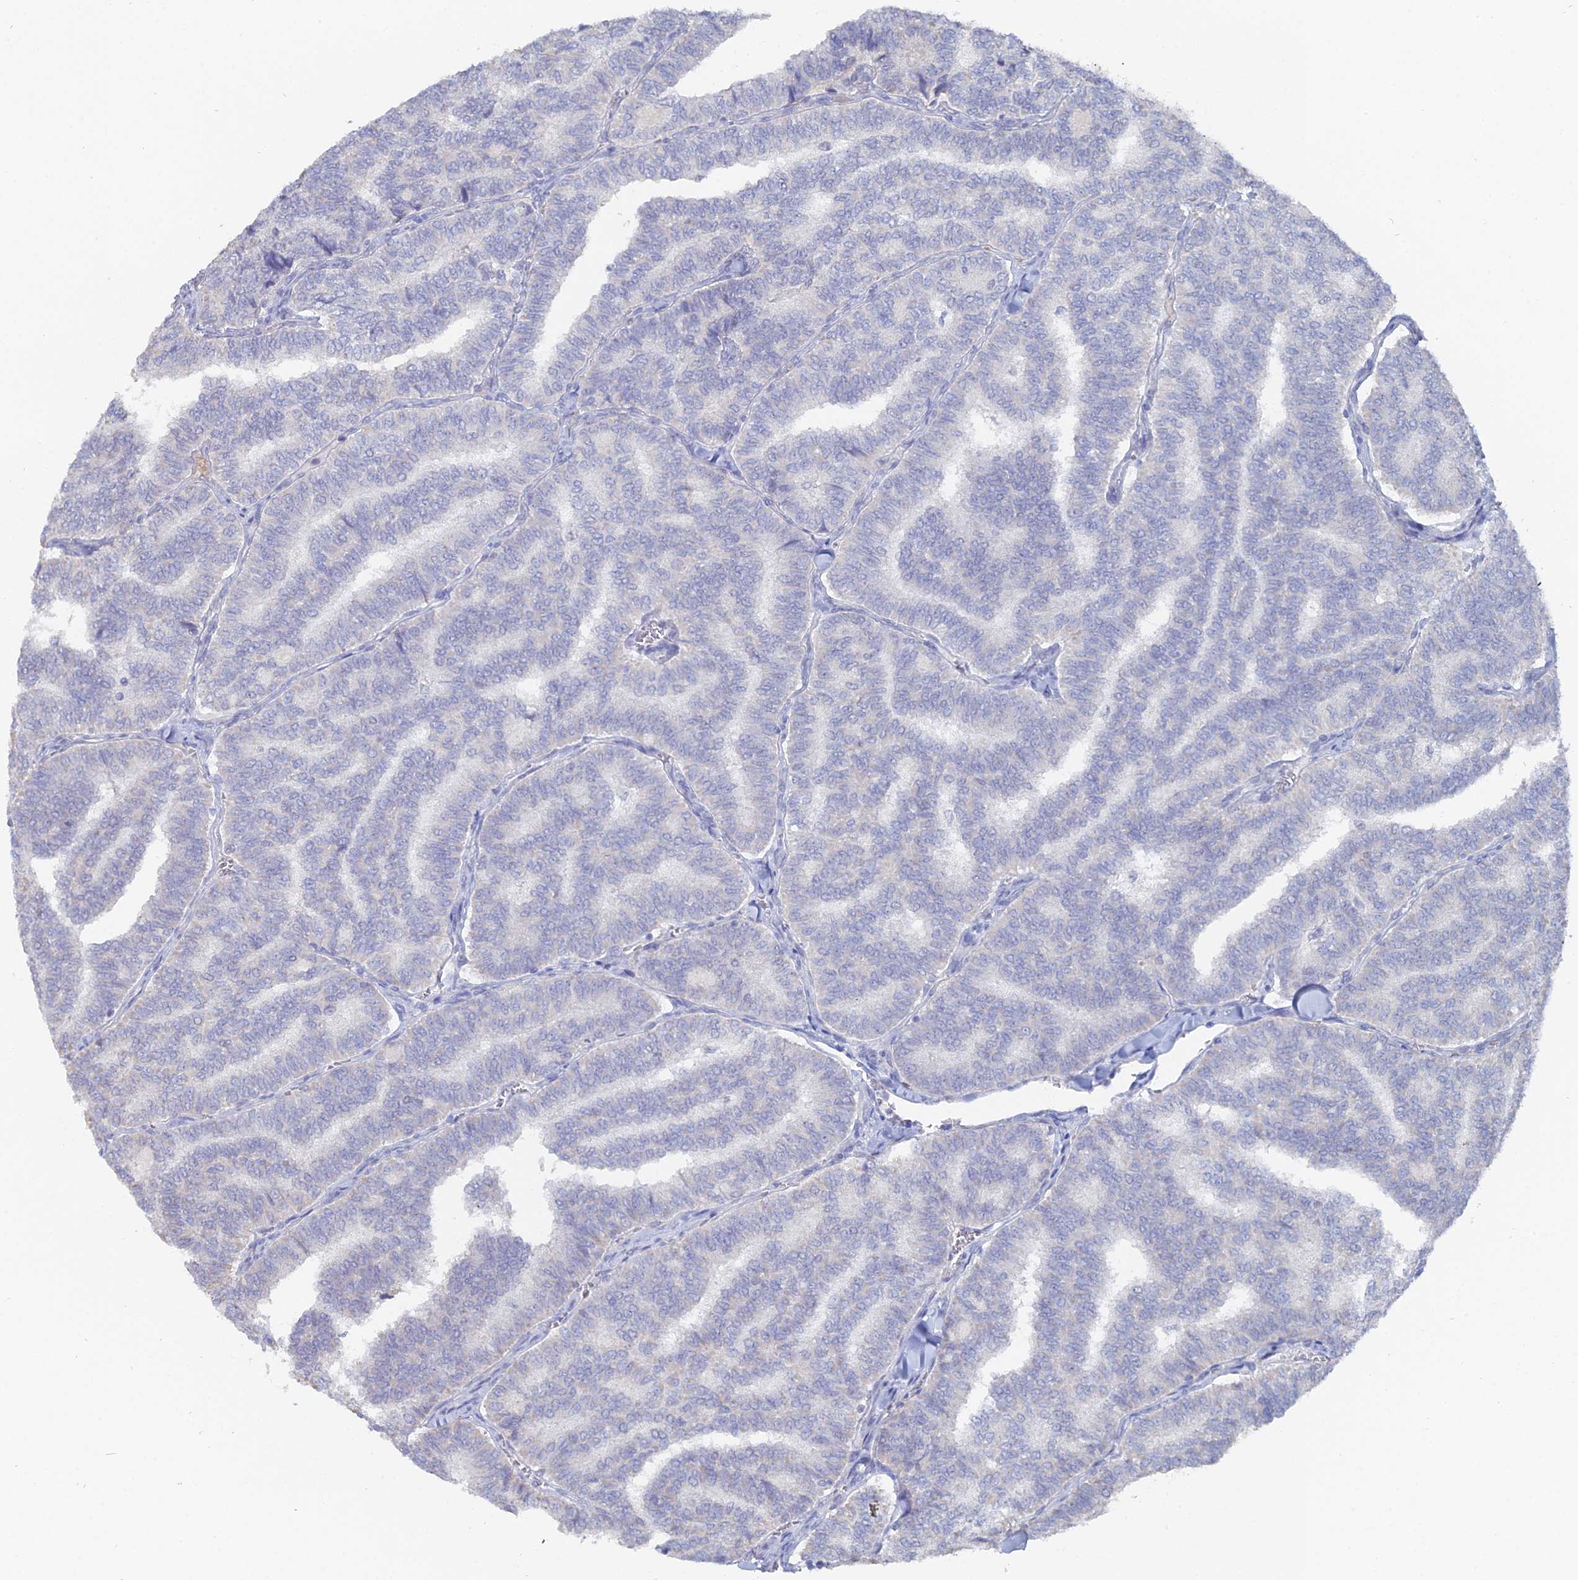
{"staining": {"intensity": "negative", "quantity": "none", "location": "none"}, "tissue": "thyroid cancer", "cell_type": "Tumor cells", "image_type": "cancer", "snomed": [{"axis": "morphology", "description": "Papillary adenocarcinoma, NOS"}, {"axis": "topography", "description": "Thyroid gland"}], "caption": "Immunohistochemical staining of thyroid papillary adenocarcinoma reveals no significant expression in tumor cells. (Brightfield microscopy of DAB immunohistochemistry at high magnification).", "gene": "THAP4", "patient": {"sex": "female", "age": 35}}